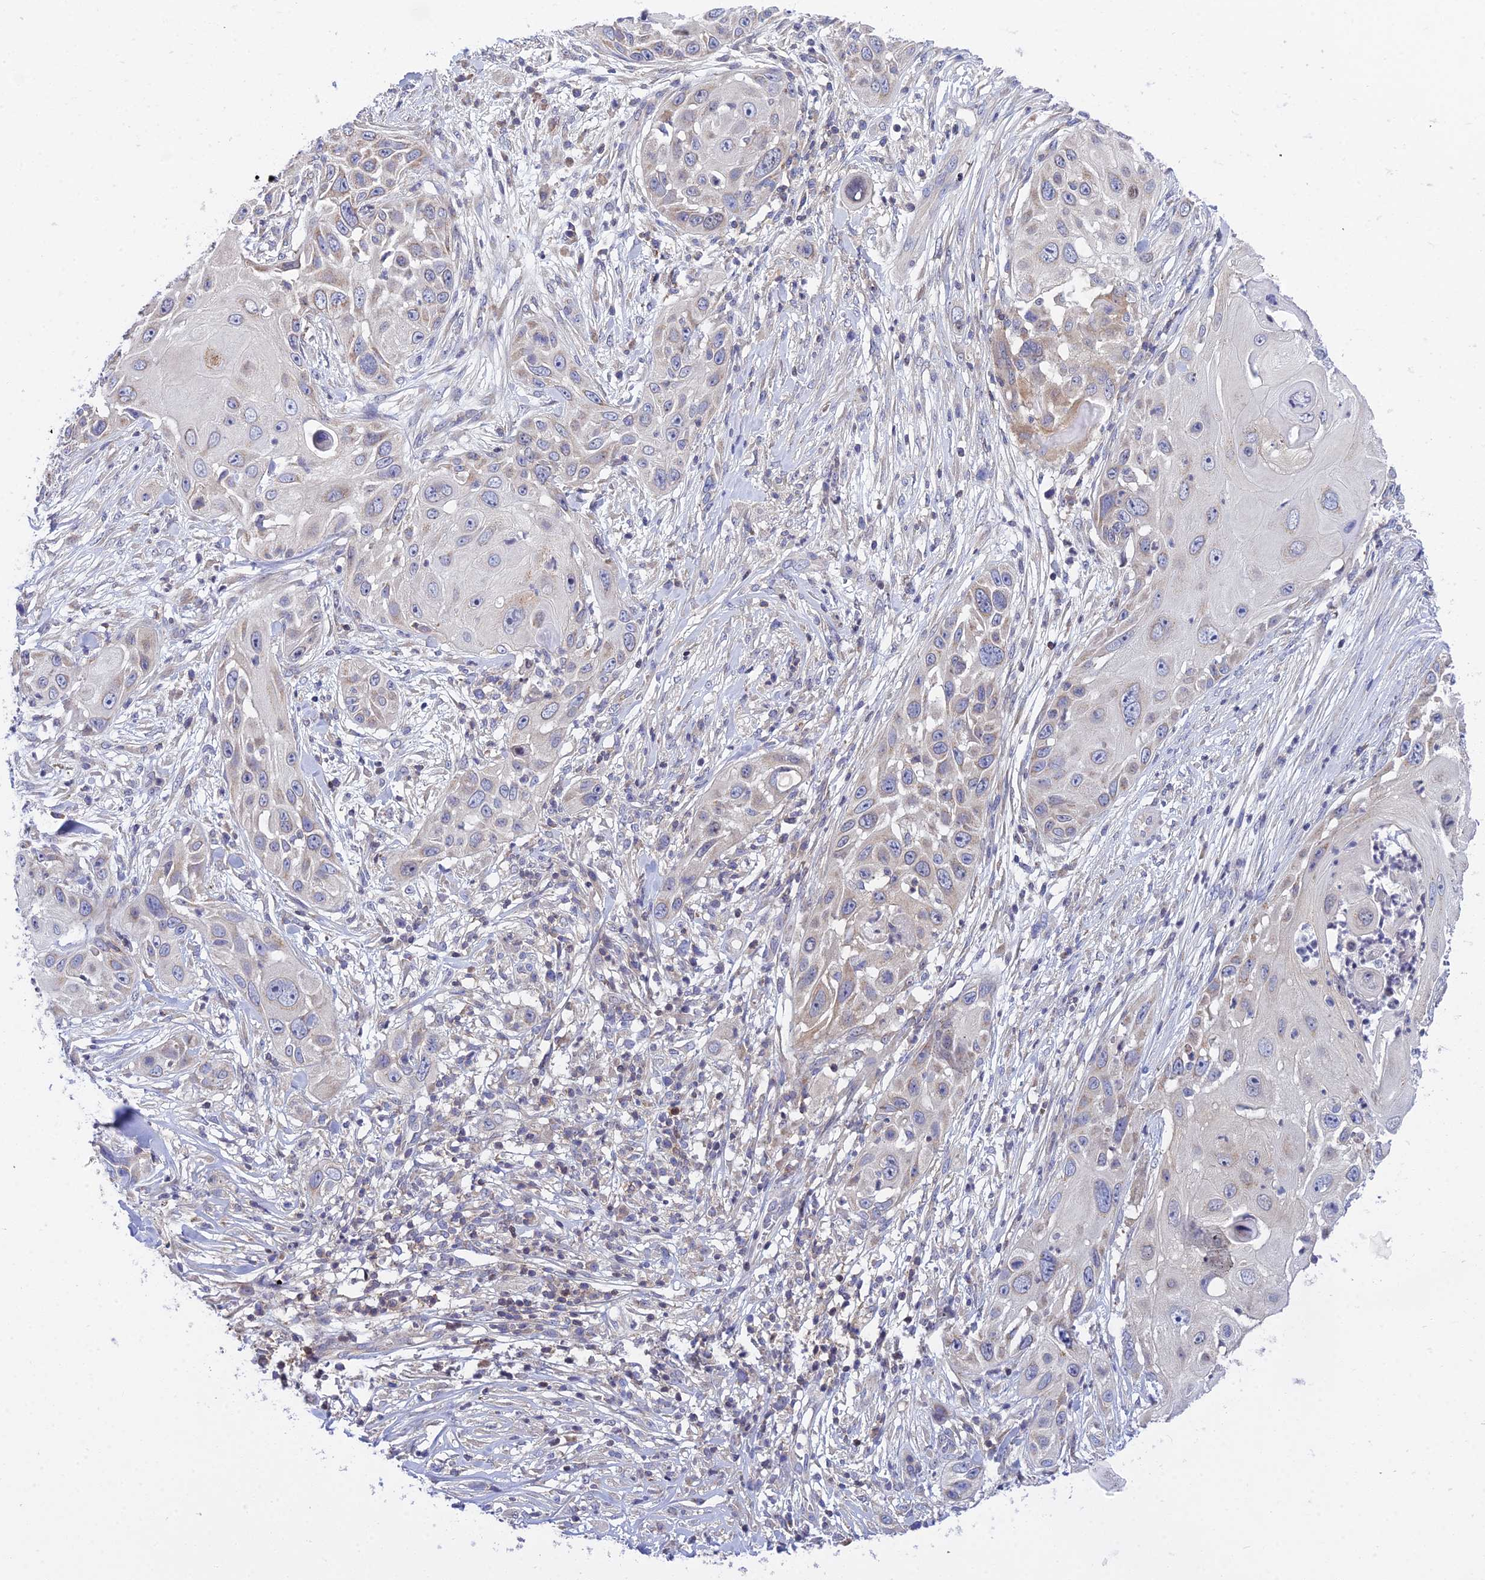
{"staining": {"intensity": "weak", "quantity": "<25%", "location": "cytoplasmic/membranous"}, "tissue": "skin cancer", "cell_type": "Tumor cells", "image_type": "cancer", "snomed": [{"axis": "morphology", "description": "Squamous cell carcinoma, NOS"}, {"axis": "topography", "description": "Skin"}], "caption": "Immunohistochemical staining of human squamous cell carcinoma (skin) displays no significant expression in tumor cells. The staining was performed using DAB (3,3'-diaminobenzidine) to visualize the protein expression in brown, while the nuclei were stained in blue with hematoxylin (Magnification: 20x).", "gene": "ELOA2", "patient": {"sex": "female", "age": 44}}